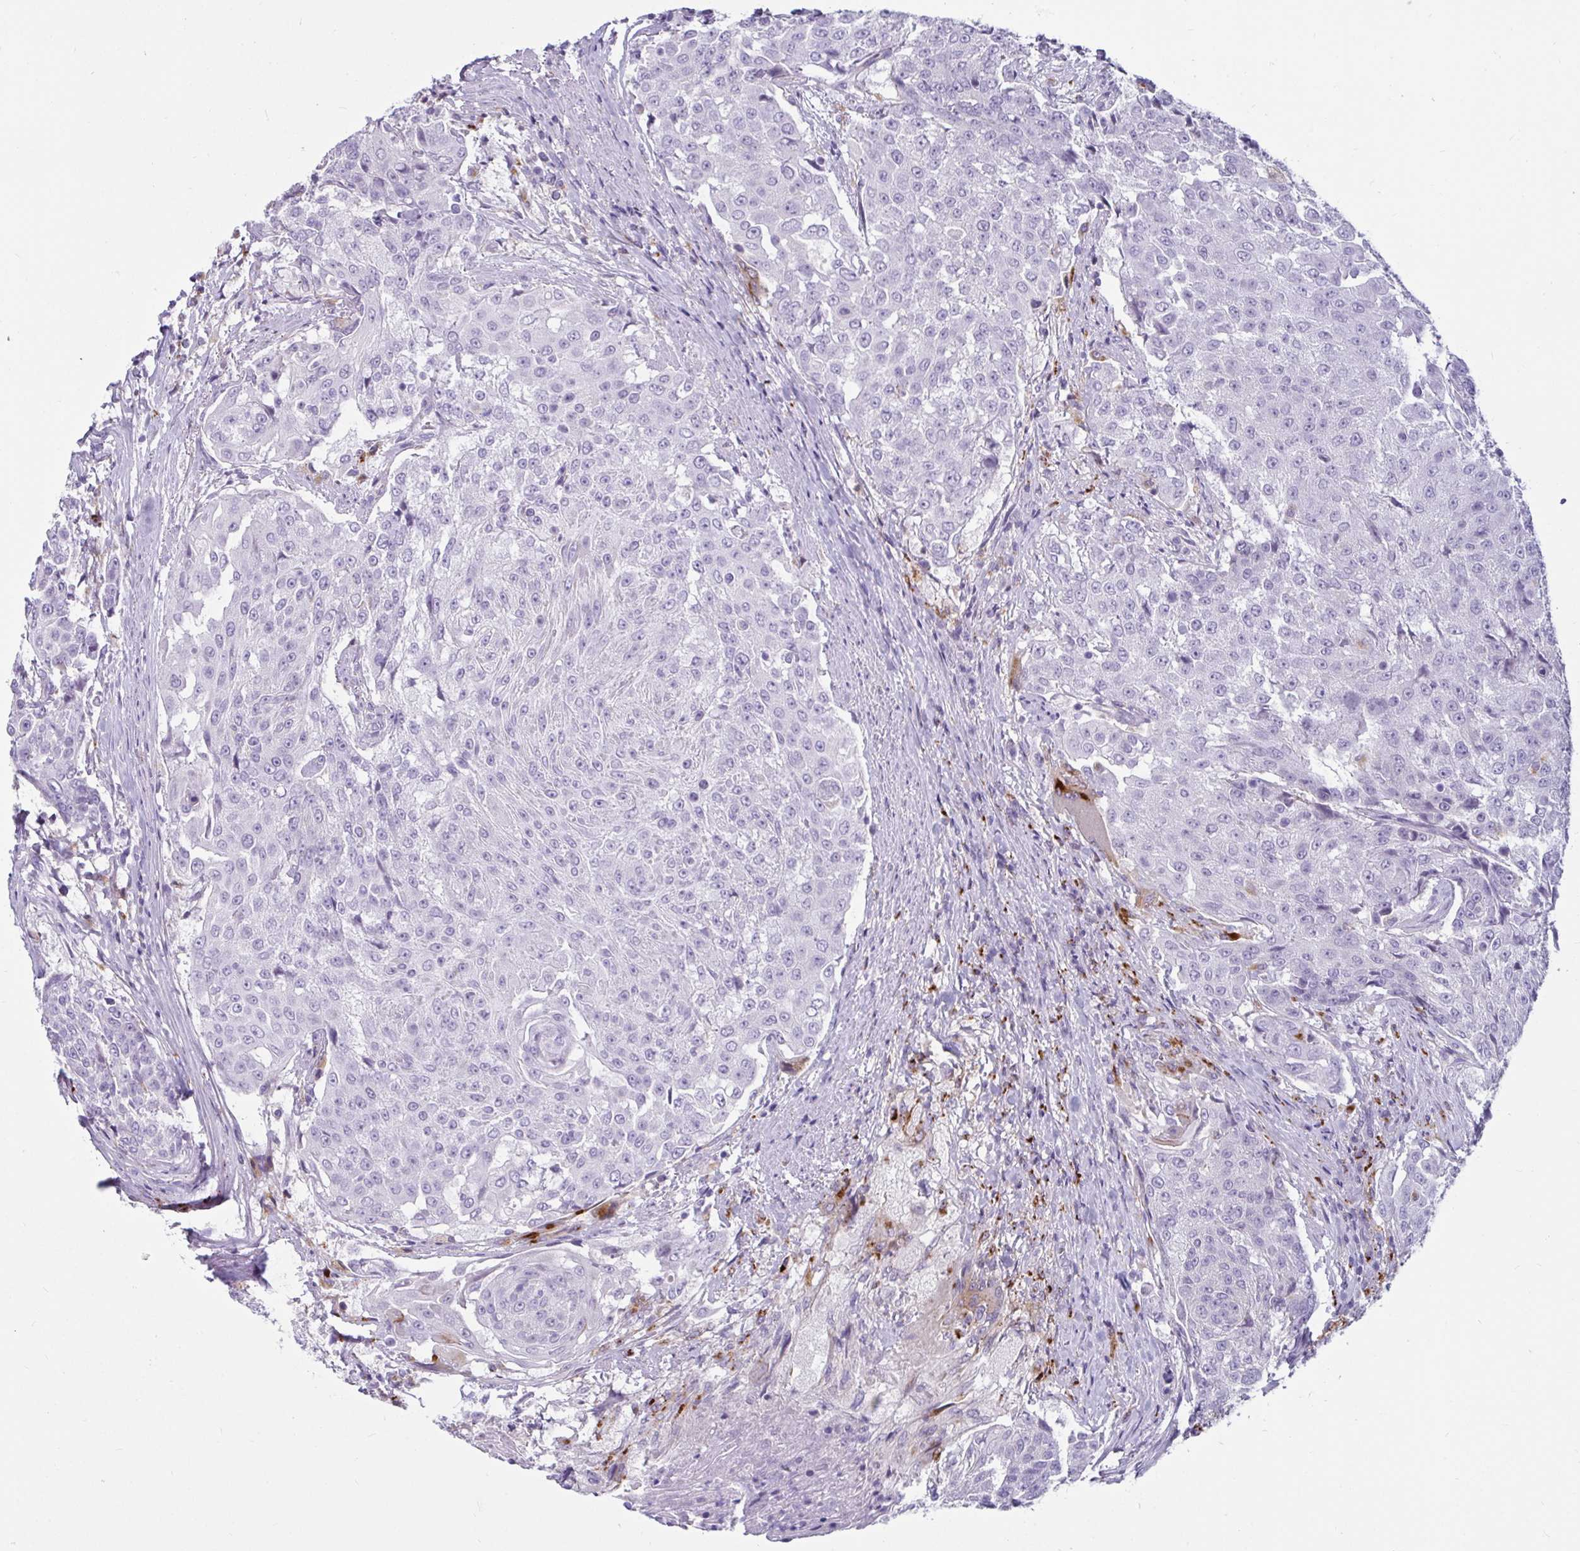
{"staining": {"intensity": "negative", "quantity": "none", "location": "none"}, "tissue": "urothelial cancer", "cell_type": "Tumor cells", "image_type": "cancer", "snomed": [{"axis": "morphology", "description": "Urothelial carcinoma, High grade"}, {"axis": "topography", "description": "Urinary bladder"}], "caption": "A histopathology image of urothelial carcinoma (high-grade) stained for a protein displays no brown staining in tumor cells. (DAB (3,3'-diaminobenzidine) IHC visualized using brightfield microscopy, high magnification).", "gene": "CTSZ", "patient": {"sex": "female", "age": 63}}